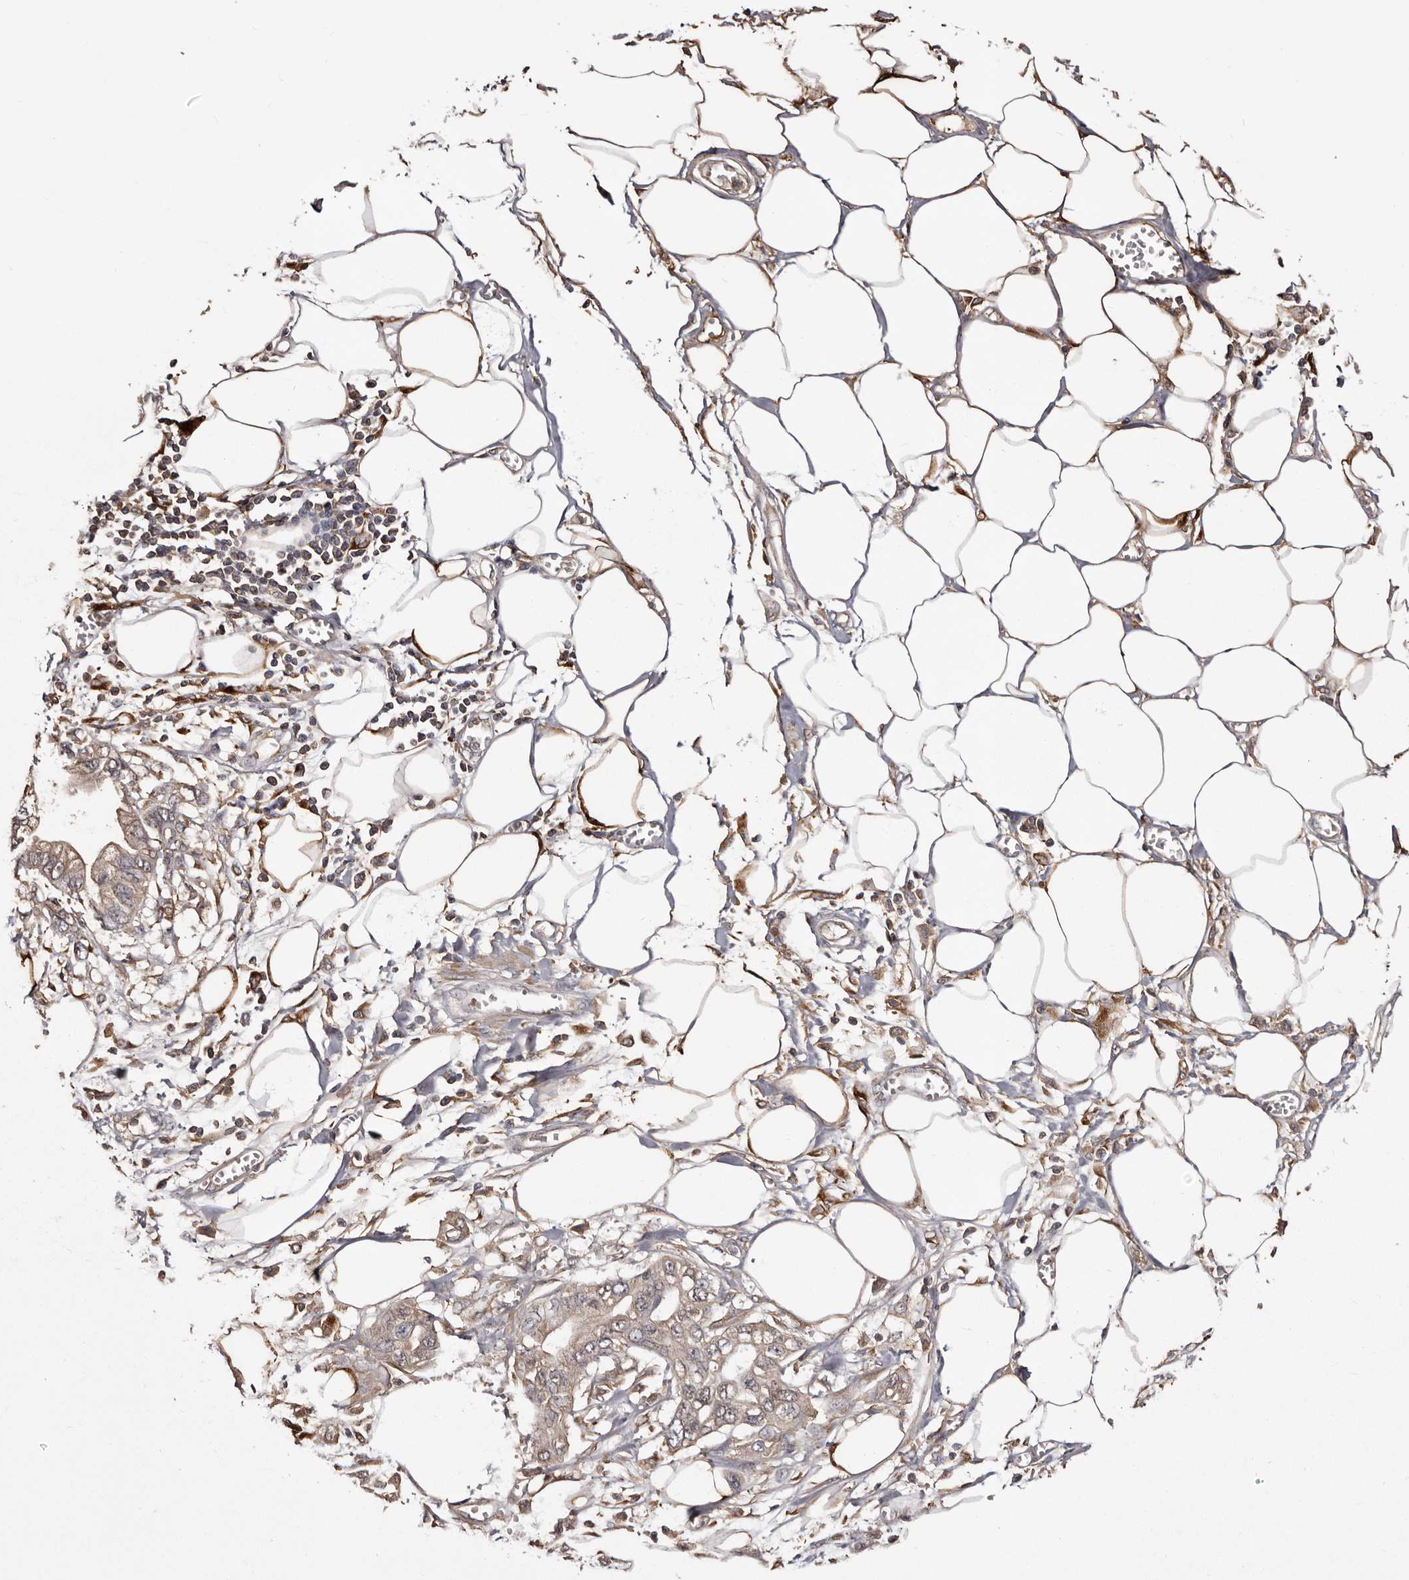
{"staining": {"intensity": "weak", "quantity": "<25%", "location": "cytoplasmic/membranous"}, "tissue": "pancreatic cancer", "cell_type": "Tumor cells", "image_type": "cancer", "snomed": [{"axis": "morphology", "description": "Adenocarcinoma, NOS"}, {"axis": "topography", "description": "Pancreas"}], "caption": "This is a photomicrograph of immunohistochemistry staining of pancreatic cancer (adenocarcinoma), which shows no staining in tumor cells.", "gene": "CYP1B1", "patient": {"sex": "male", "age": 56}}